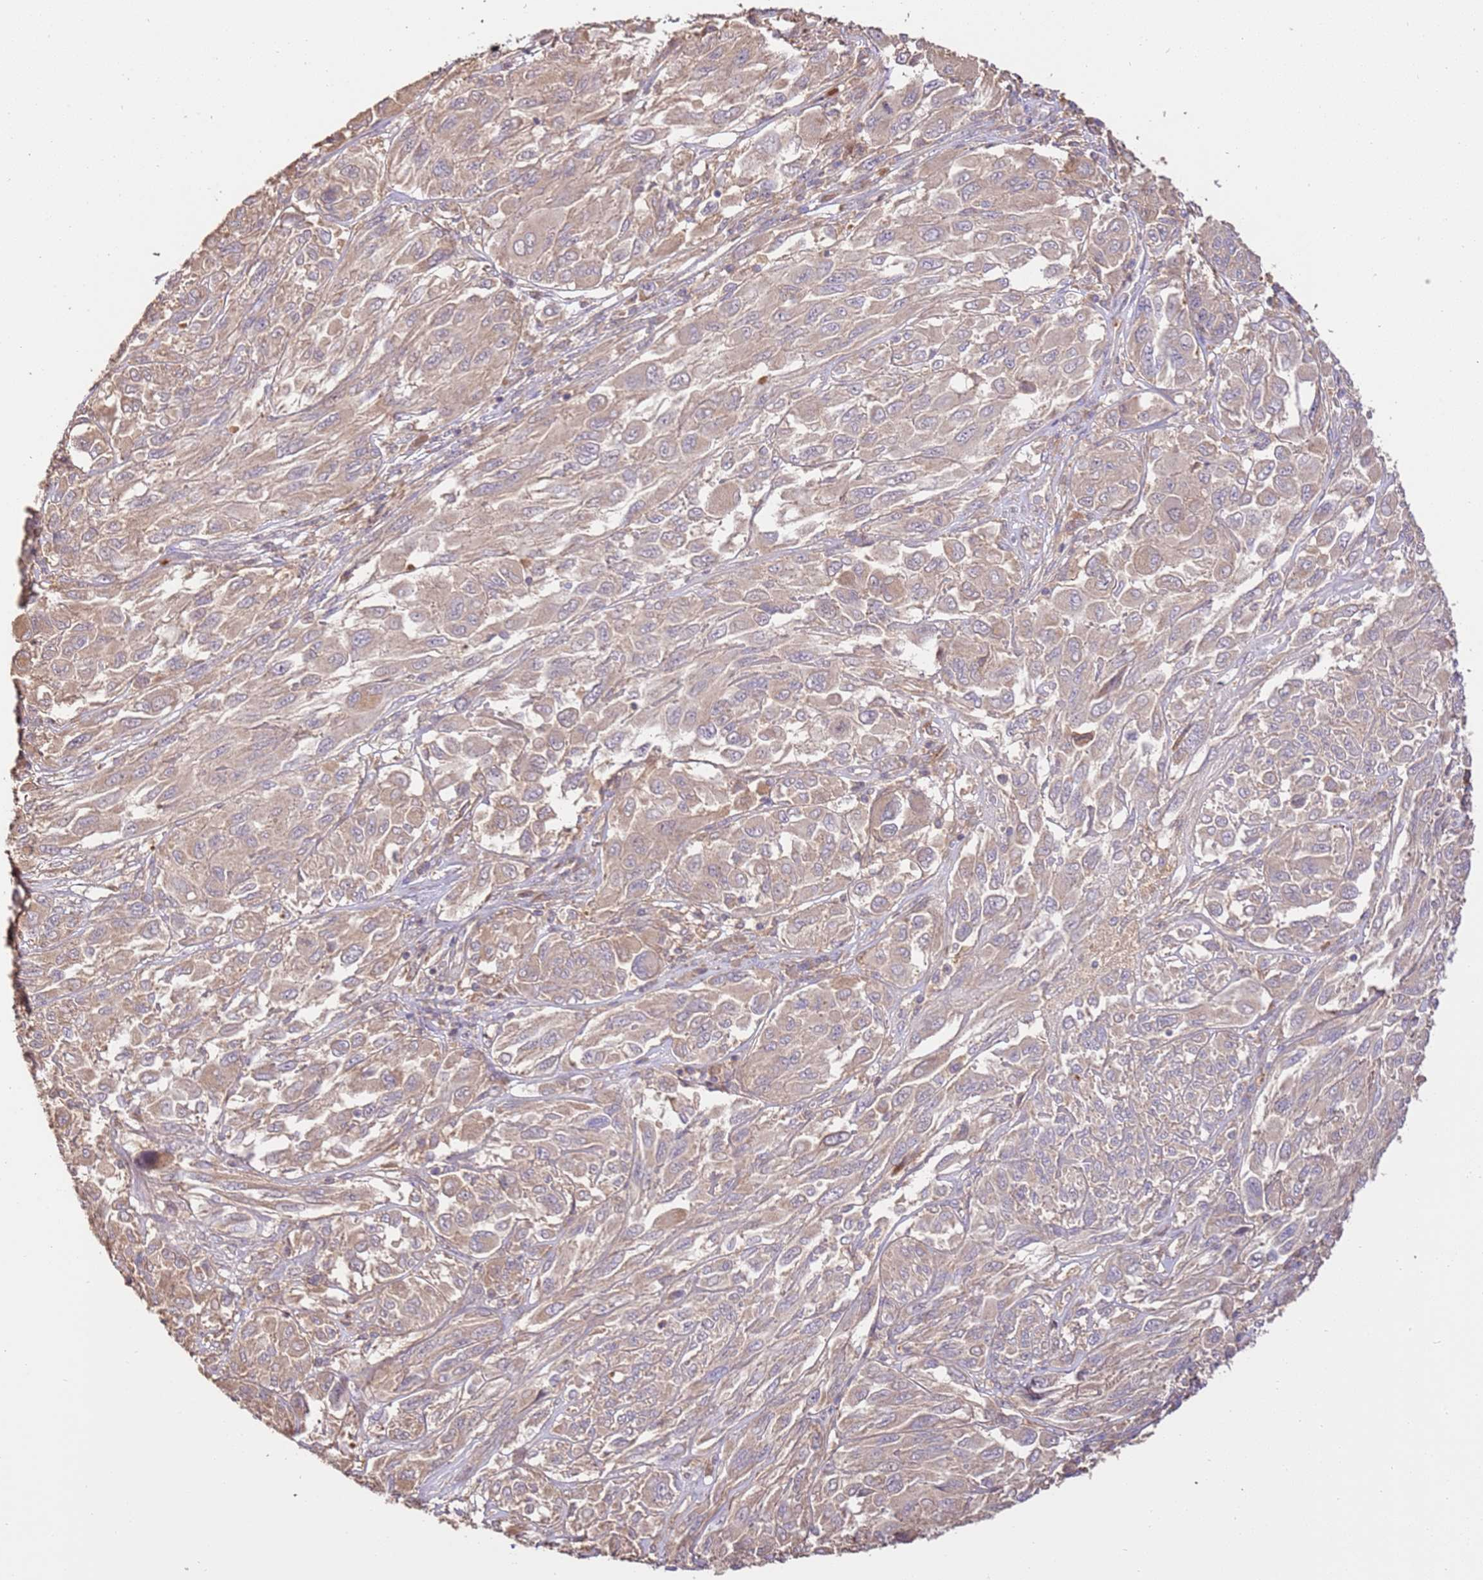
{"staining": {"intensity": "weak", "quantity": ">75%", "location": "cytoplasmic/membranous"}, "tissue": "melanoma", "cell_type": "Tumor cells", "image_type": "cancer", "snomed": [{"axis": "morphology", "description": "Malignant melanoma, NOS"}, {"axis": "topography", "description": "Skin"}], "caption": "Protein expression analysis of malignant melanoma reveals weak cytoplasmic/membranous staining in about >75% of tumor cells.", "gene": "CEP55", "patient": {"sex": "female", "age": 91}}